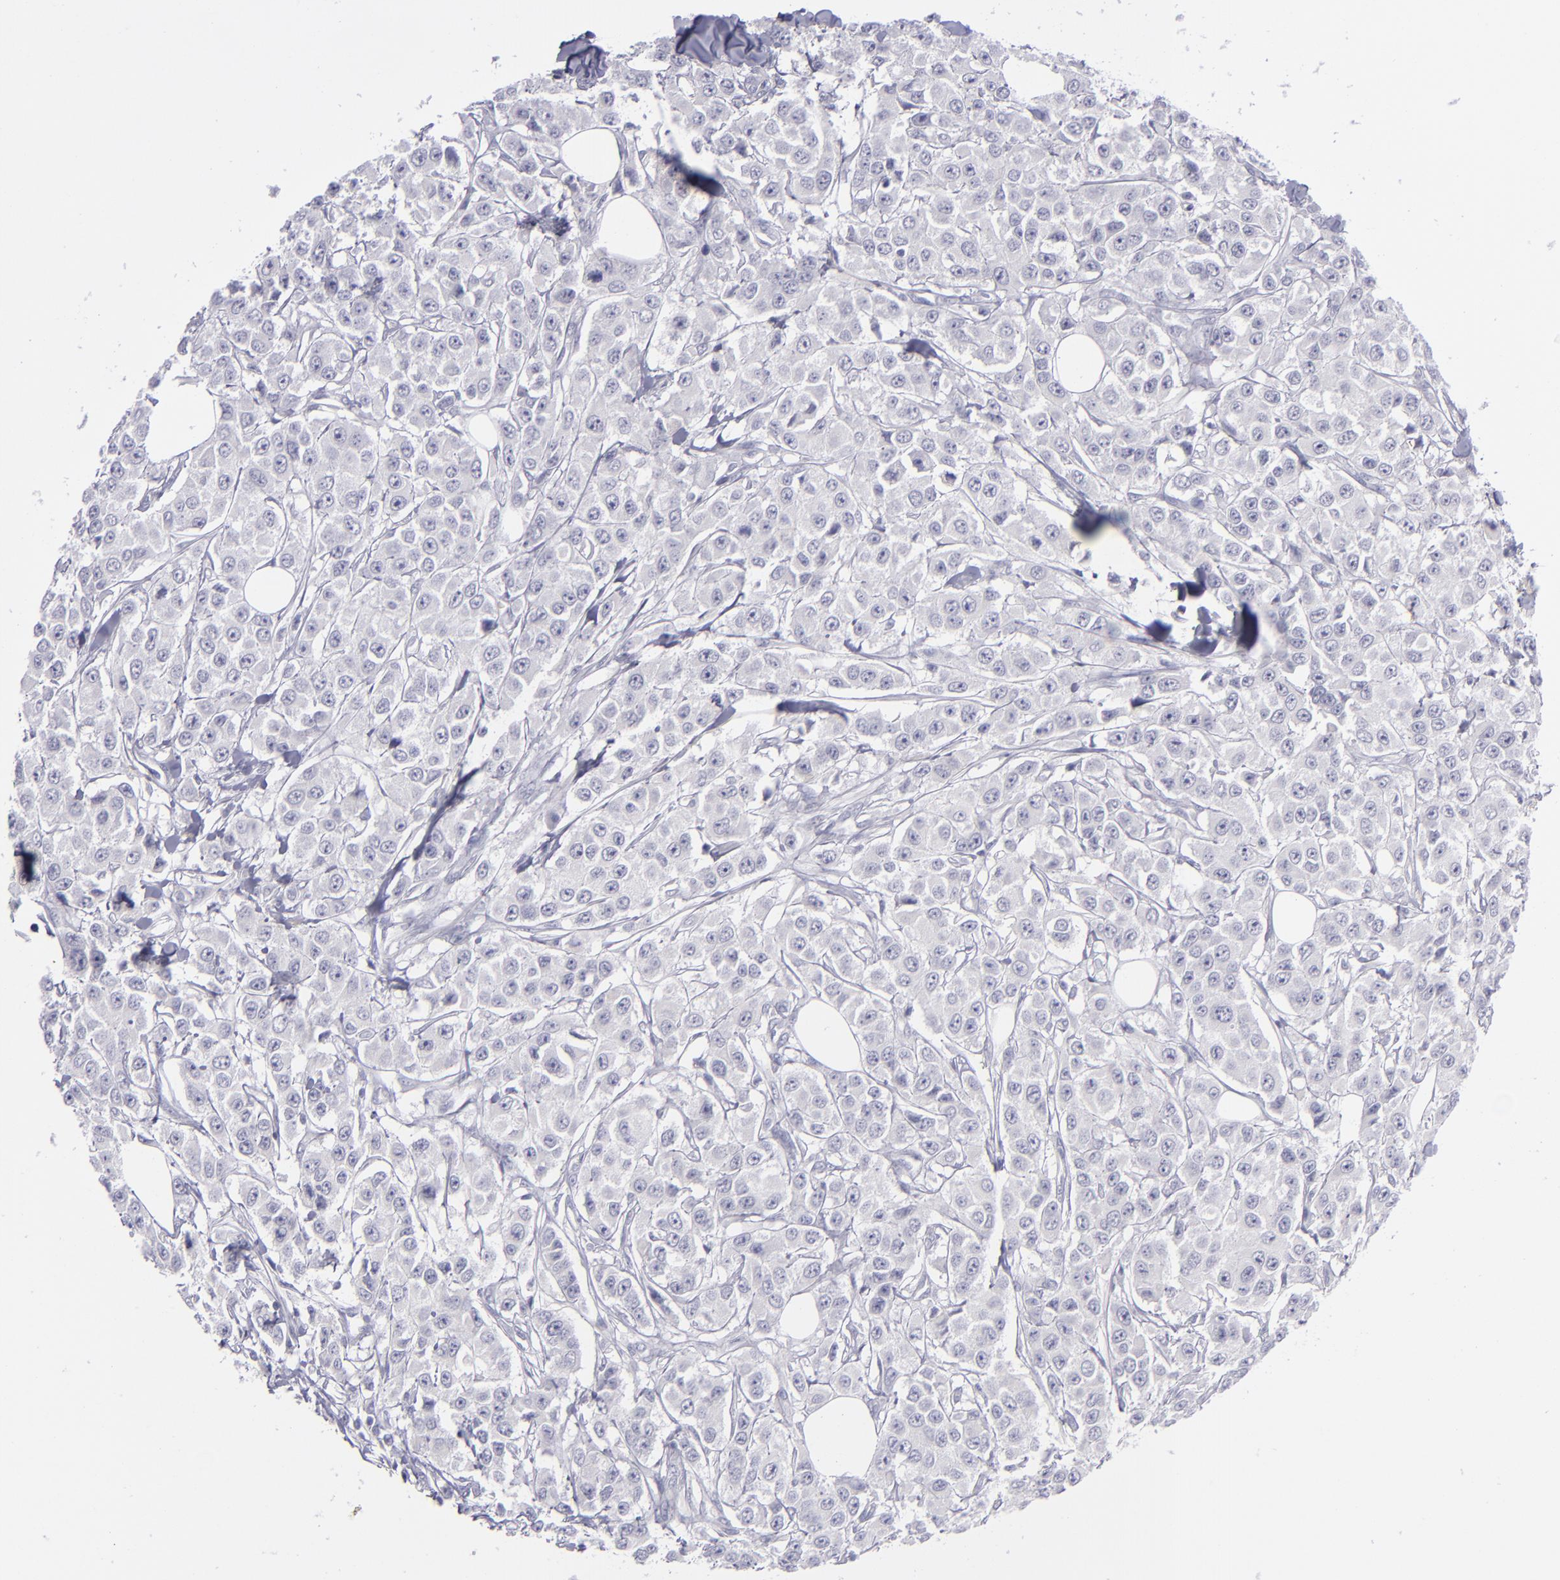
{"staining": {"intensity": "negative", "quantity": "none", "location": "none"}, "tissue": "breast cancer", "cell_type": "Tumor cells", "image_type": "cancer", "snomed": [{"axis": "morphology", "description": "Duct carcinoma"}, {"axis": "topography", "description": "Breast"}], "caption": "This is a image of immunohistochemistry staining of breast cancer, which shows no positivity in tumor cells.", "gene": "ITGB4", "patient": {"sex": "female", "age": 58}}